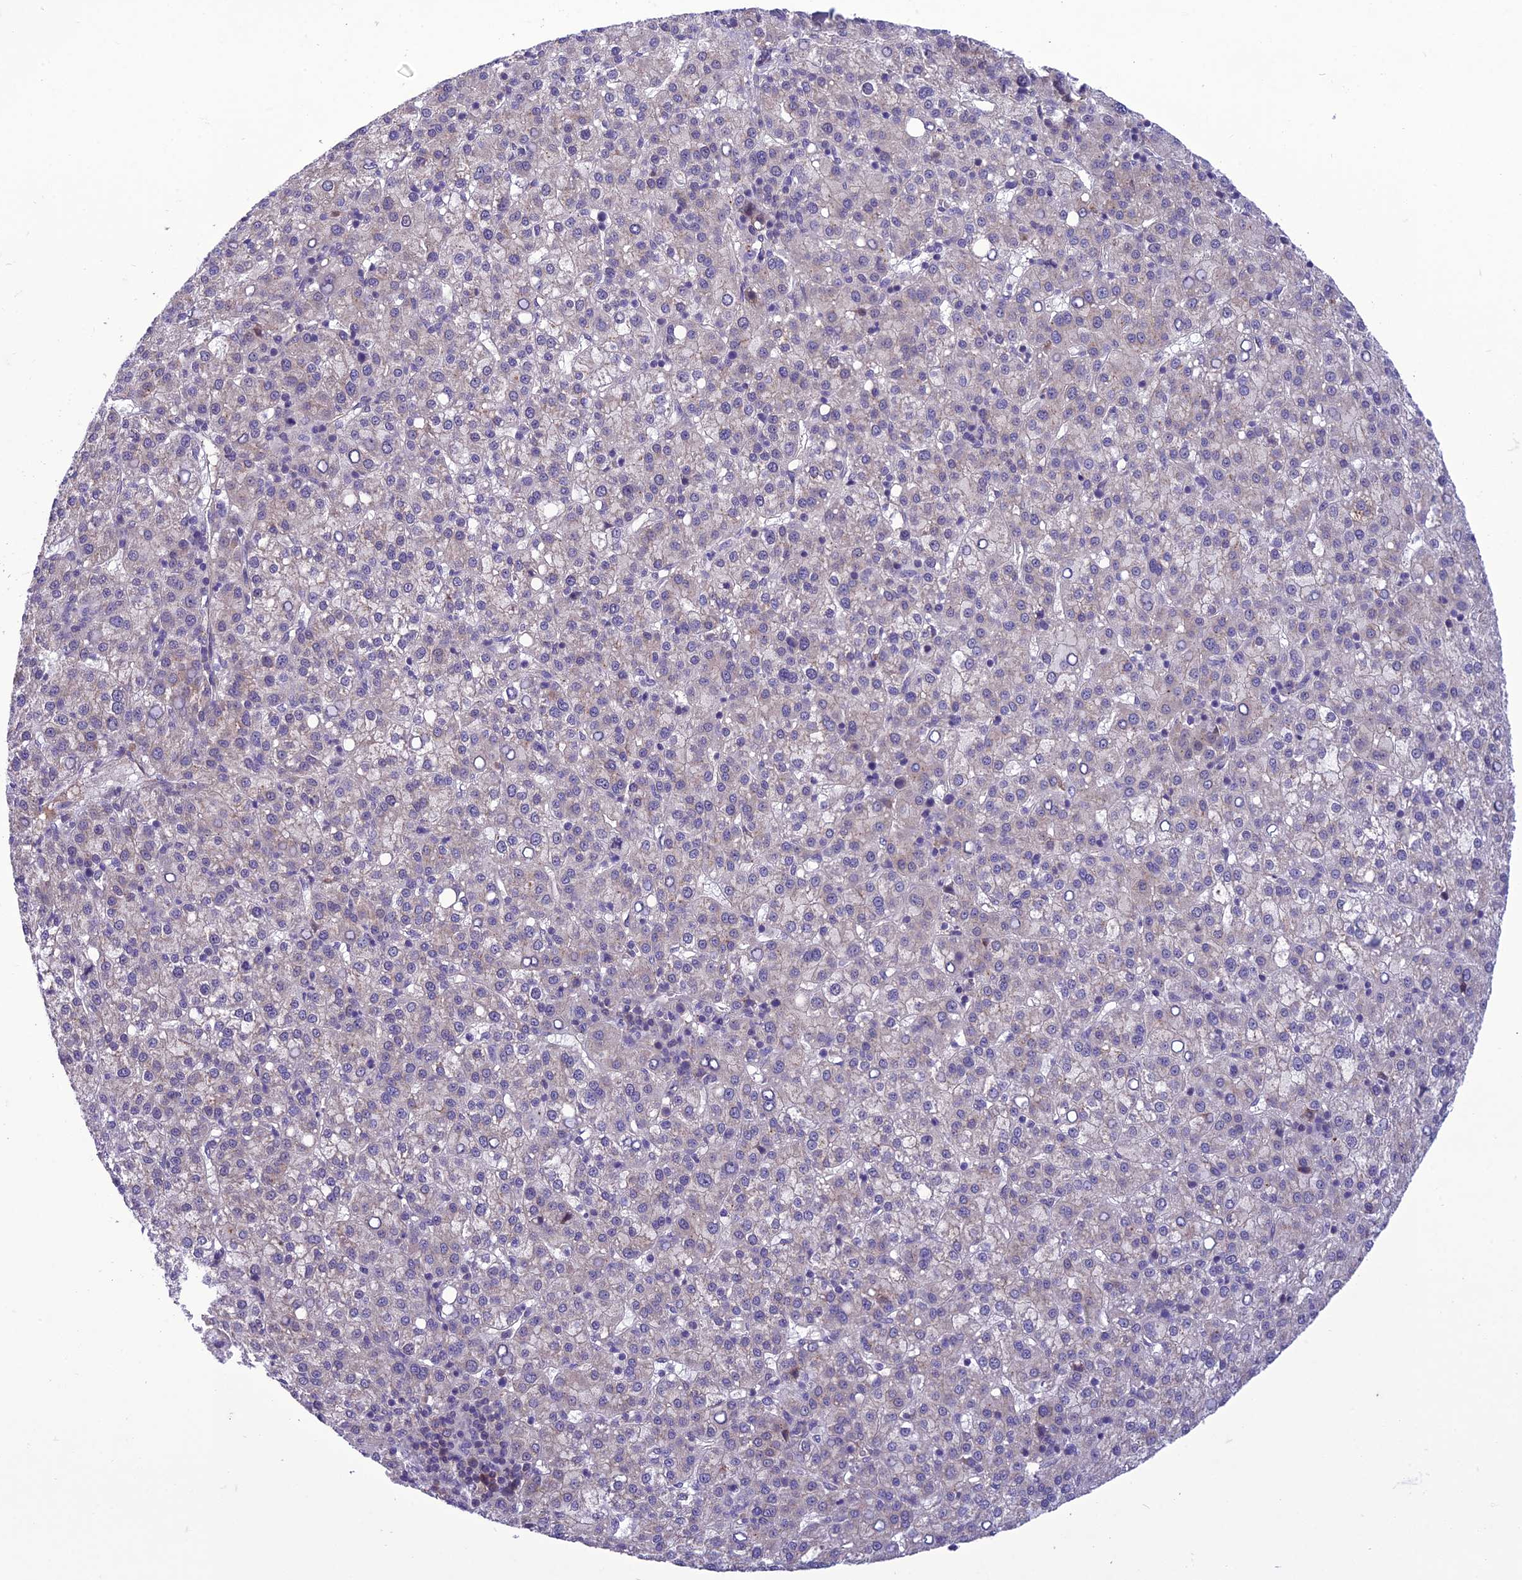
{"staining": {"intensity": "negative", "quantity": "none", "location": "none"}, "tissue": "liver cancer", "cell_type": "Tumor cells", "image_type": "cancer", "snomed": [{"axis": "morphology", "description": "Carcinoma, Hepatocellular, NOS"}, {"axis": "topography", "description": "Liver"}], "caption": "IHC photomicrograph of neoplastic tissue: human liver cancer (hepatocellular carcinoma) stained with DAB exhibits no significant protein staining in tumor cells. The staining was performed using DAB to visualize the protein expression in brown, while the nuclei were stained in blue with hematoxylin (Magnification: 20x).", "gene": "GAB4", "patient": {"sex": "female", "age": 58}}